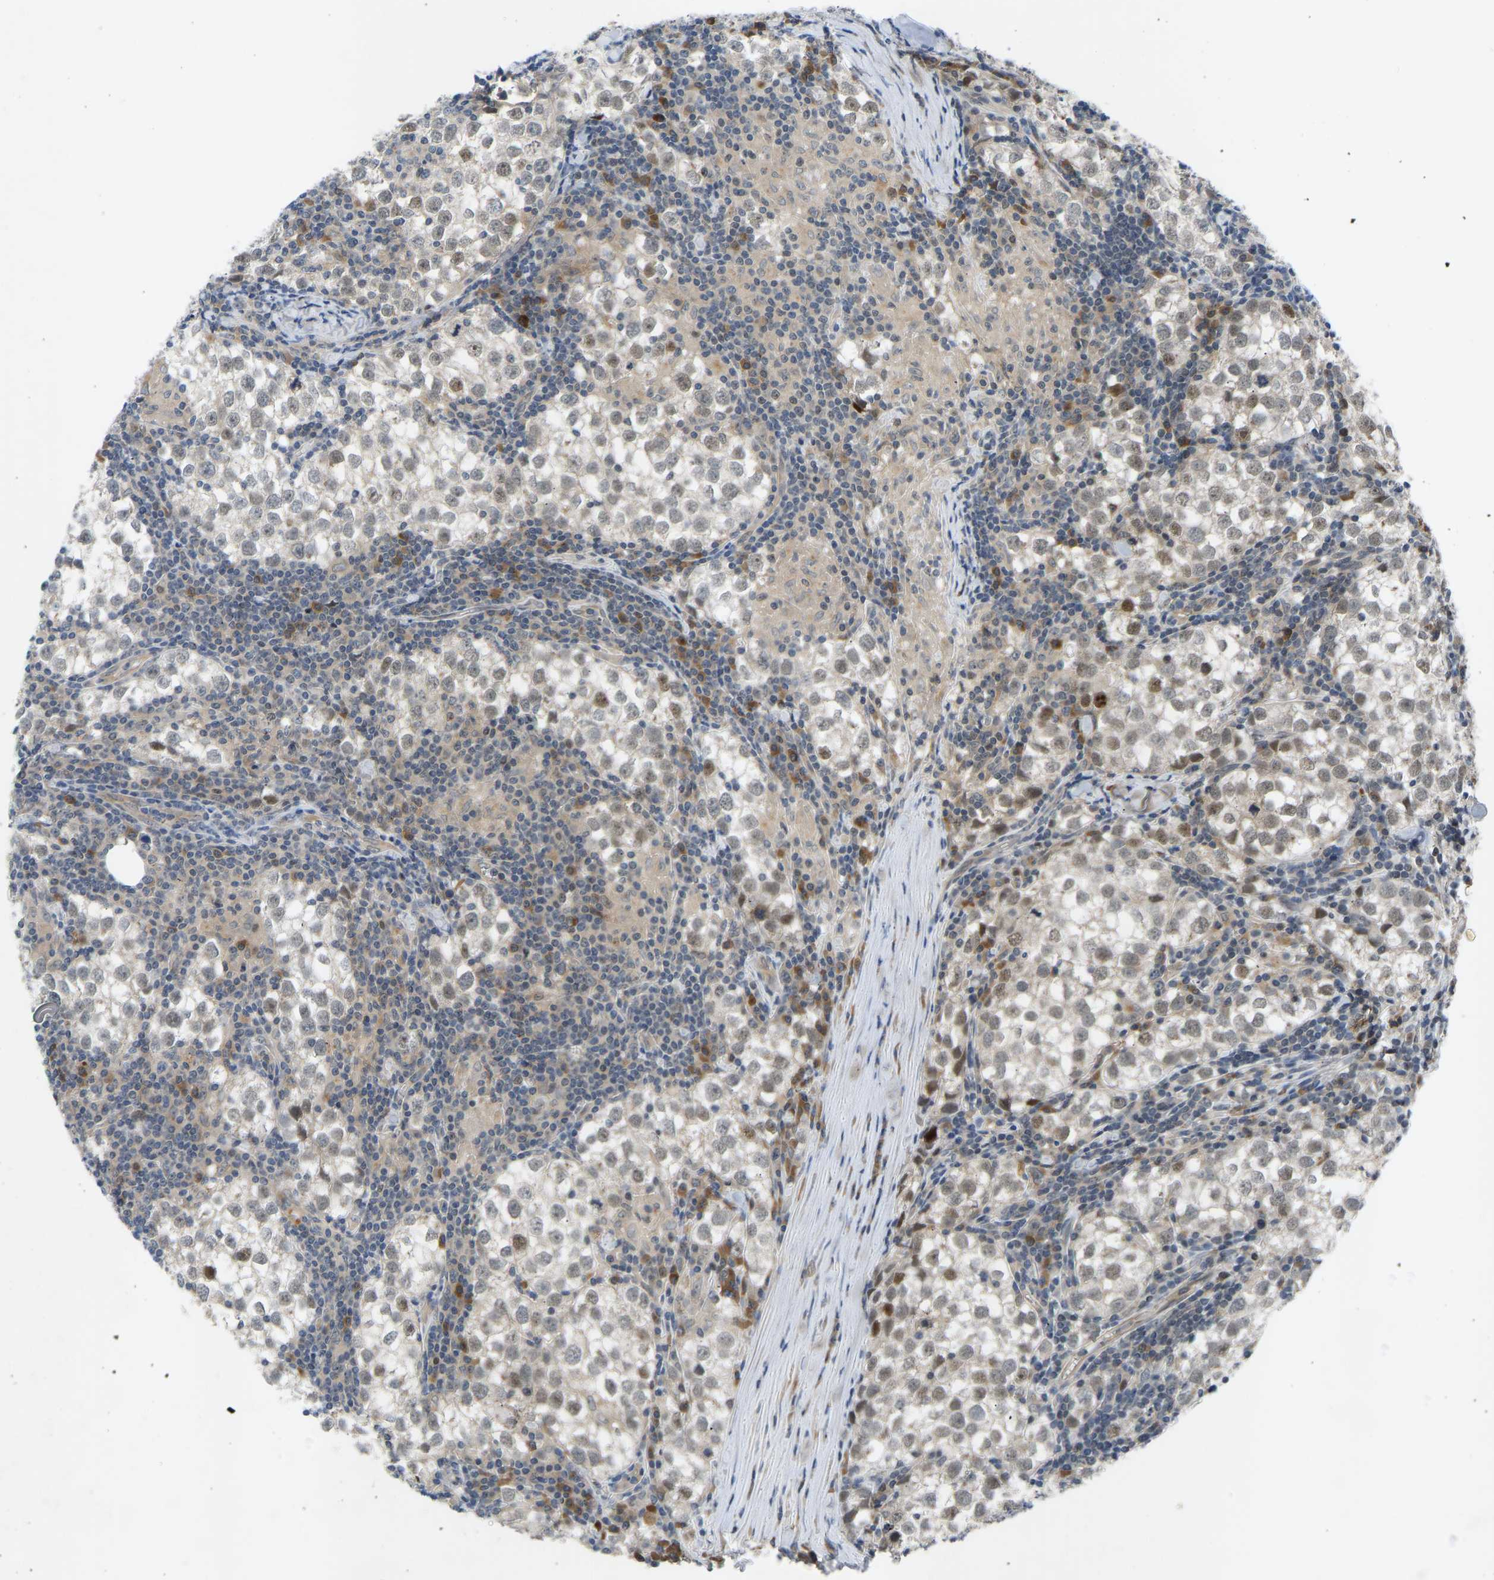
{"staining": {"intensity": "moderate", "quantity": "<25%", "location": "nuclear"}, "tissue": "testis cancer", "cell_type": "Tumor cells", "image_type": "cancer", "snomed": [{"axis": "morphology", "description": "Seminoma, NOS"}, {"axis": "morphology", "description": "Carcinoma, Embryonal, NOS"}, {"axis": "topography", "description": "Testis"}], "caption": "Immunohistochemistry (IHC) (DAB) staining of testis seminoma shows moderate nuclear protein expression in about <25% of tumor cells.", "gene": "ZNF251", "patient": {"sex": "male", "age": 36}}